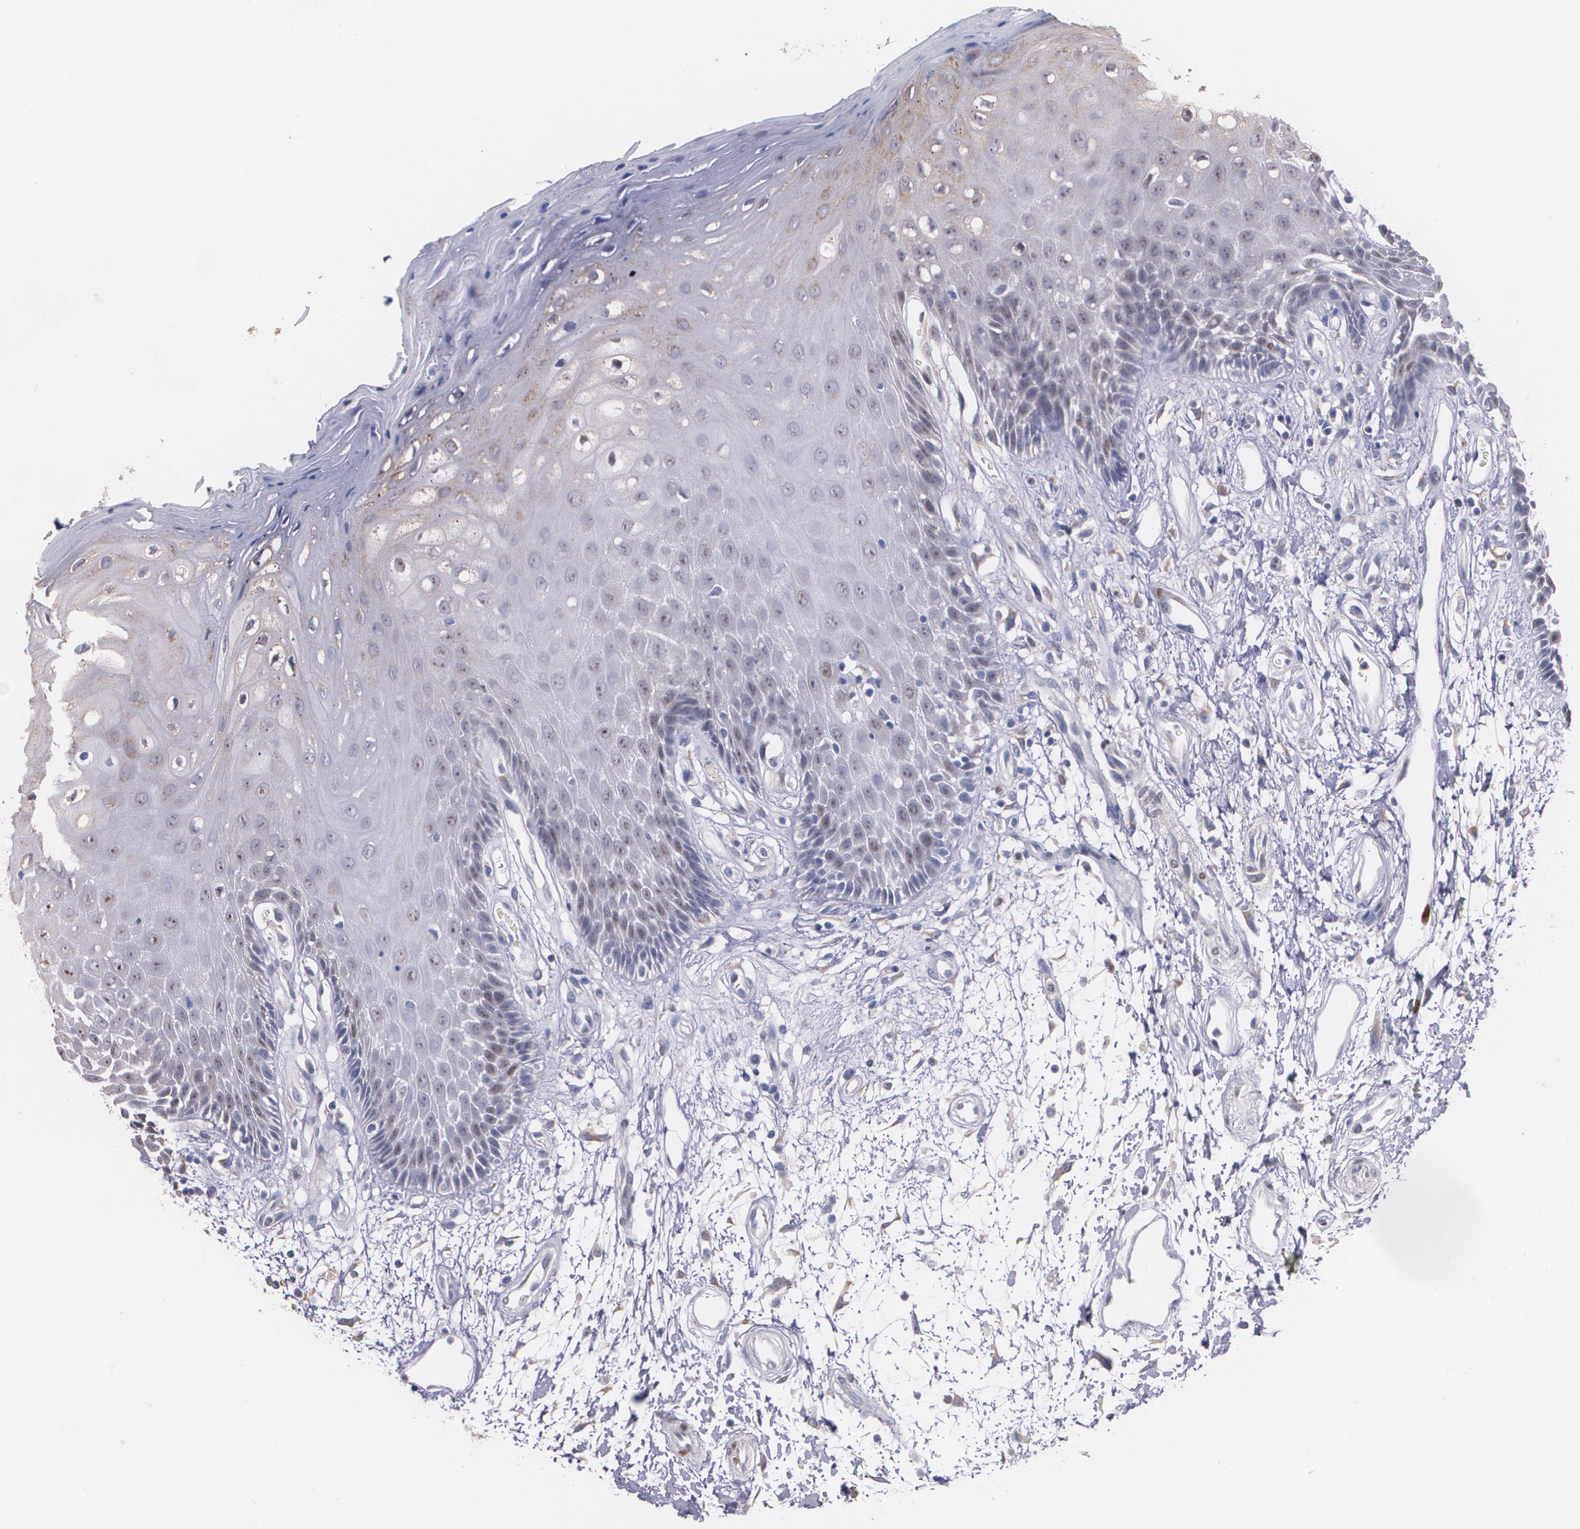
{"staining": {"intensity": "moderate", "quantity": "<25%", "location": "nuclear"}, "tissue": "oral mucosa", "cell_type": "Squamous epithelial cells", "image_type": "normal", "snomed": [{"axis": "morphology", "description": "Normal tissue, NOS"}, {"axis": "morphology", "description": "Squamous cell carcinoma, NOS"}, {"axis": "topography", "description": "Skeletal muscle"}, {"axis": "topography", "description": "Oral tissue"}, {"axis": "topography", "description": "Head-Neck"}], "caption": "About <25% of squamous epithelial cells in unremarkable oral mucosa reveal moderate nuclear protein positivity as visualized by brown immunohistochemical staining.", "gene": "ATF3", "patient": {"sex": "female", "age": 84}}